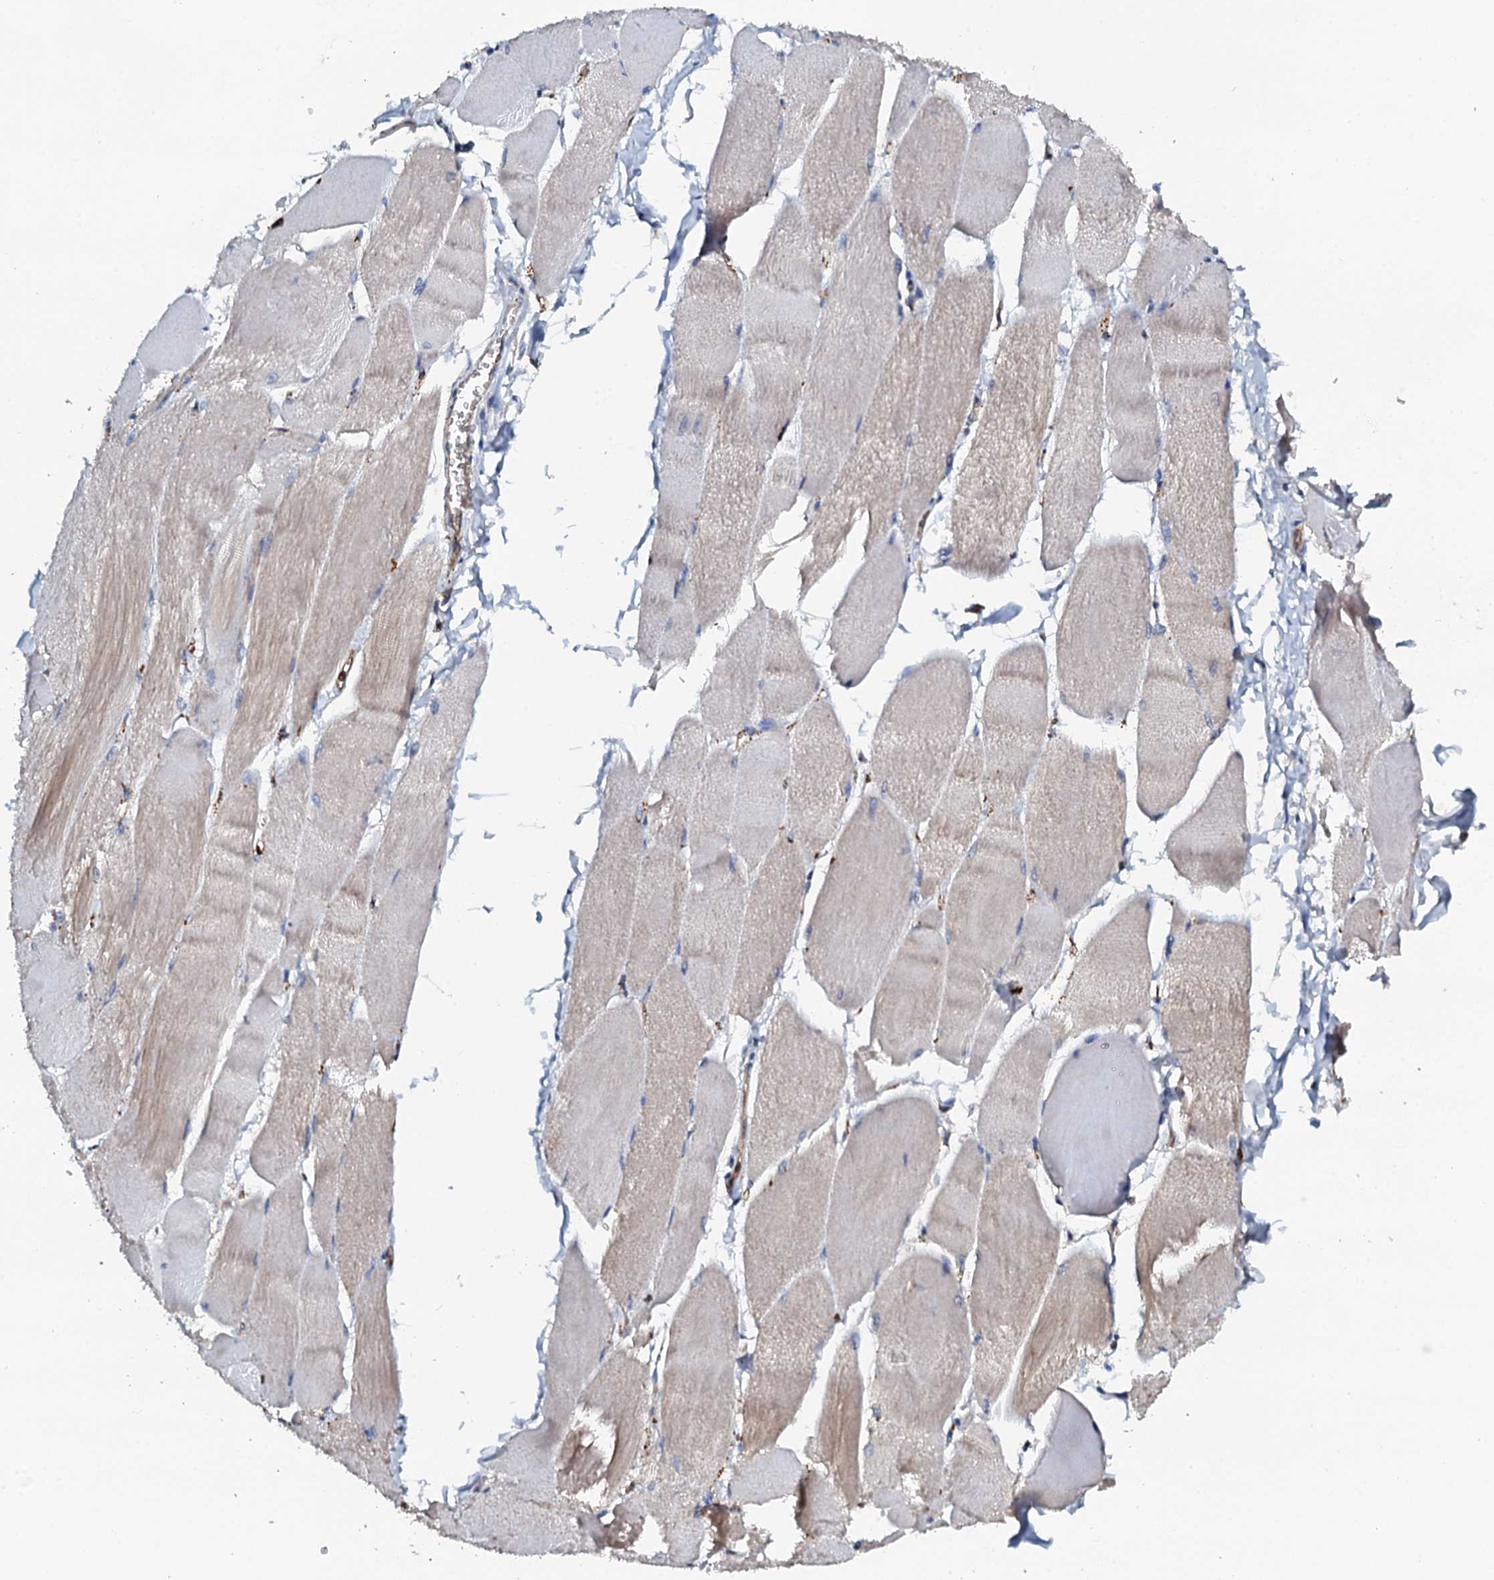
{"staining": {"intensity": "weak", "quantity": "25%-75%", "location": "cytoplasmic/membranous"}, "tissue": "skeletal muscle", "cell_type": "Myocytes", "image_type": "normal", "snomed": [{"axis": "morphology", "description": "Normal tissue, NOS"}, {"axis": "morphology", "description": "Basal cell carcinoma"}, {"axis": "topography", "description": "Skeletal muscle"}], "caption": "Immunohistochemistry (DAB (3,3'-diaminobenzidine)) staining of benign human skeletal muscle exhibits weak cytoplasmic/membranous protein expression in approximately 25%-75% of myocytes.", "gene": "GRK2", "patient": {"sex": "female", "age": 64}}